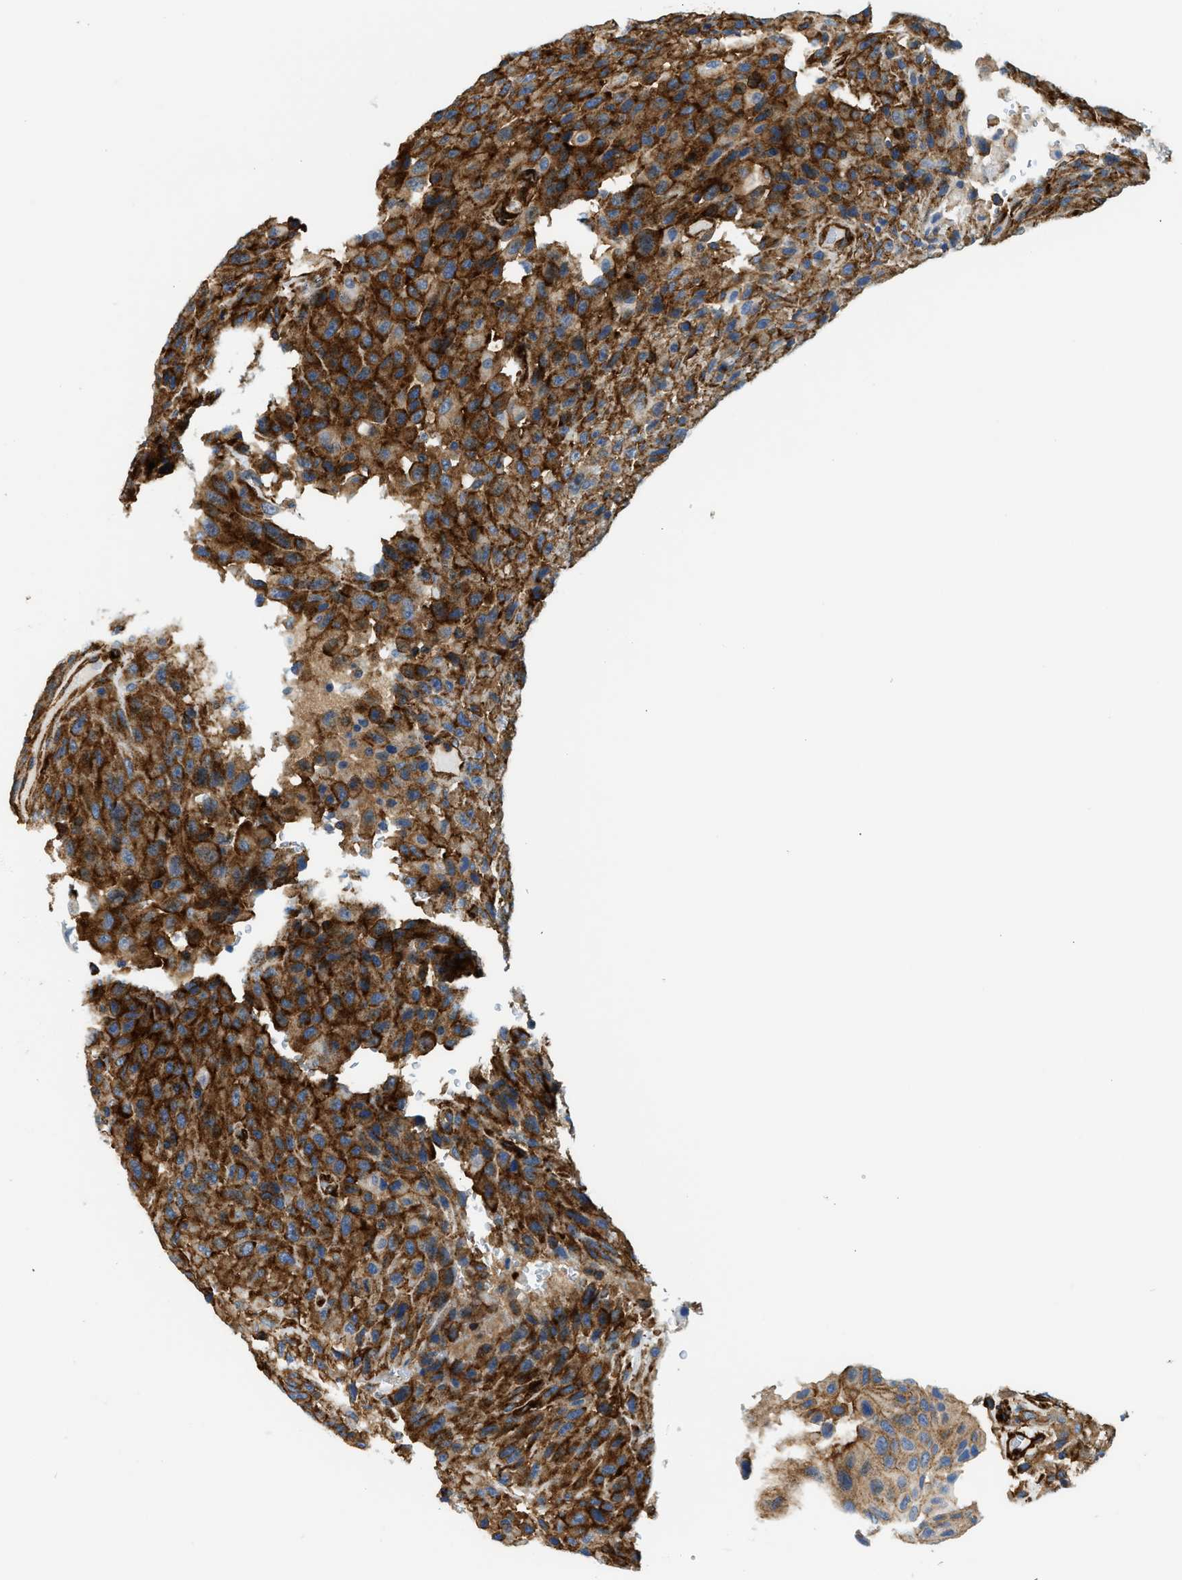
{"staining": {"intensity": "strong", "quantity": ">75%", "location": "cytoplasmic/membranous"}, "tissue": "urothelial cancer", "cell_type": "Tumor cells", "image_type": "cancer", "snomed": [{"axis": "morphology", "description": "Urothelial carcinoma, High grade"}, {"axis": "topography", "description": "Urinary bladder"}], "caption": "A high-resolution histopathology image shows IHC staining of urothelial carcinoma (high-grade), which exhibits strong cytoplasmic/membranous positivity in about >75% of tumor cells.", "gene": "HIP1", "patient": {"sex": "male", "age": 66}}